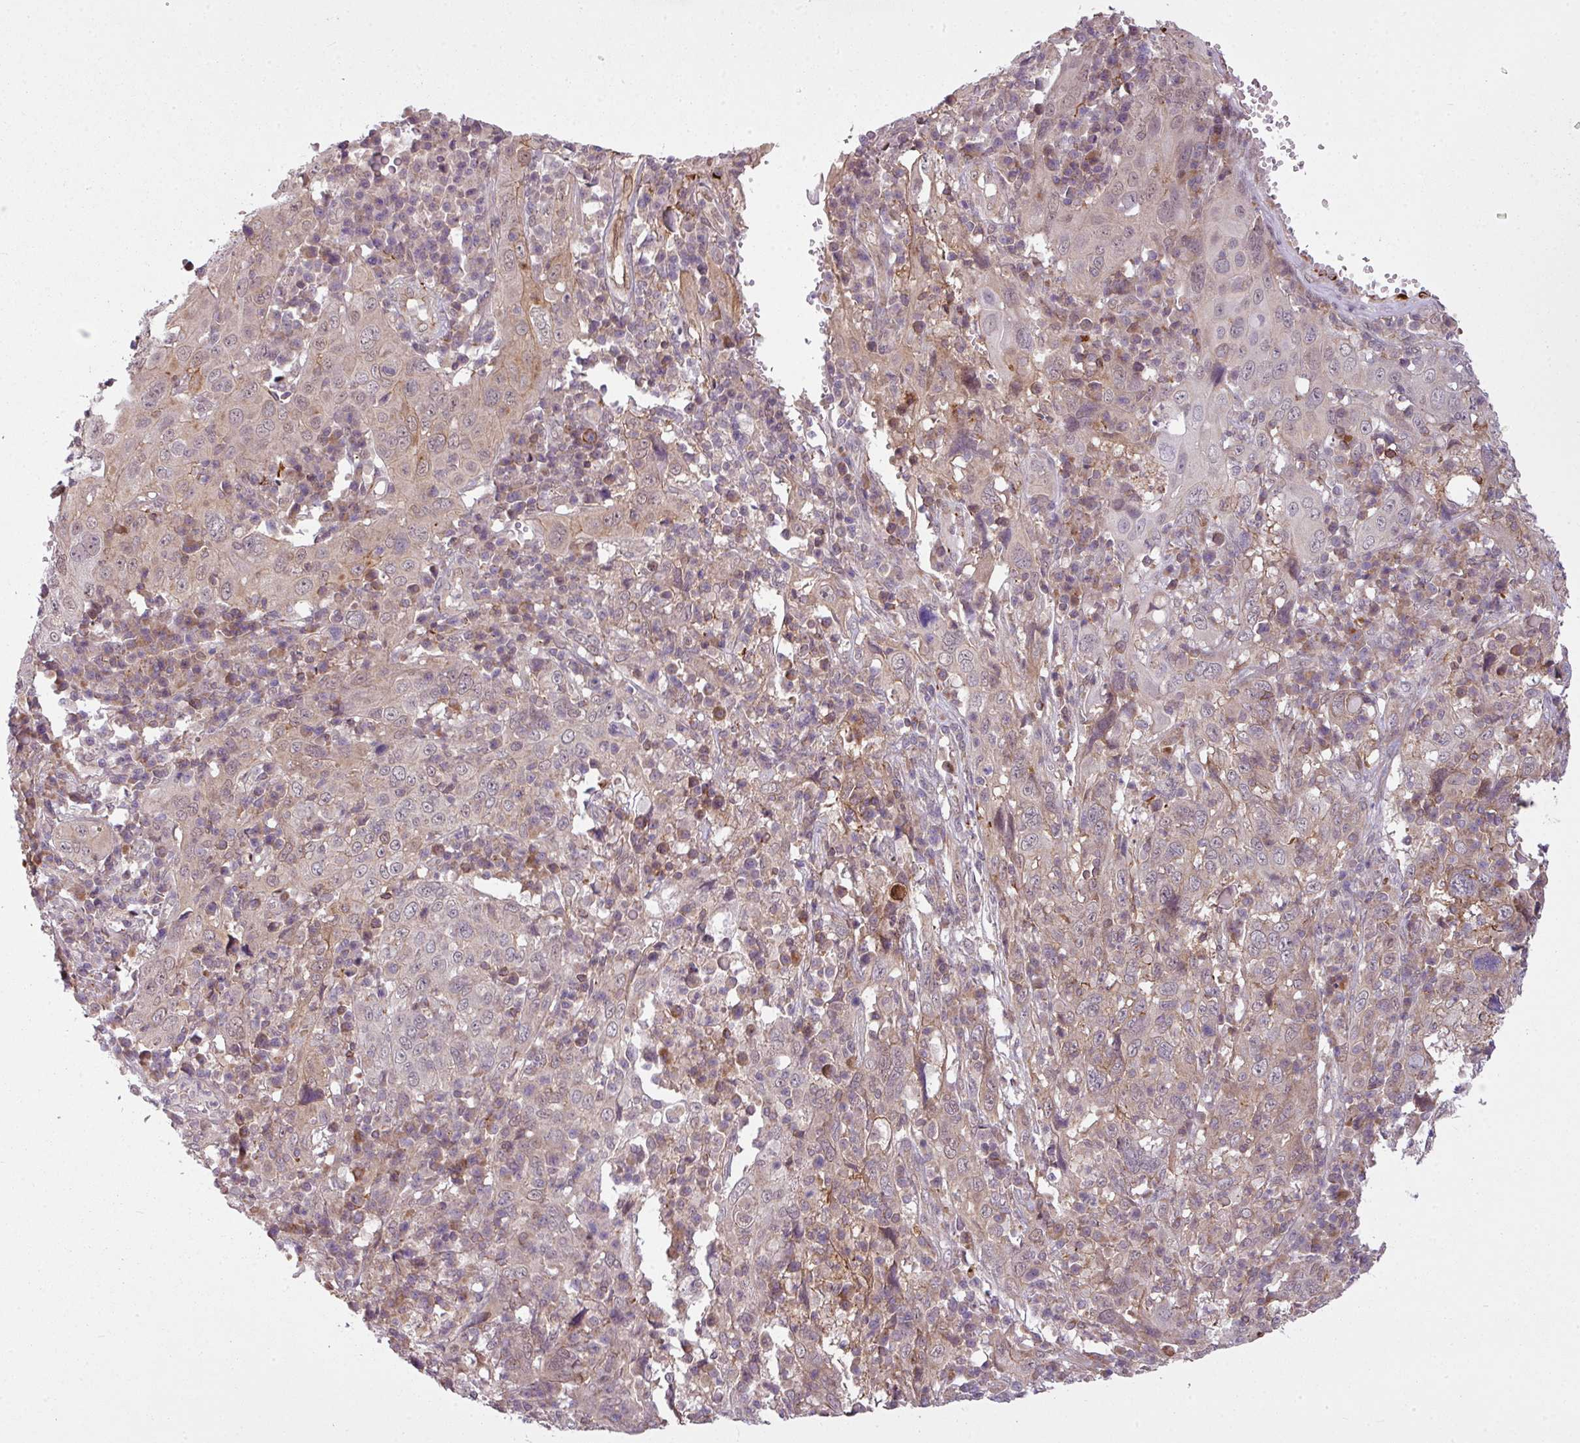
{"staining": {"intensity": "negative", "quantity": "none", "location": "none"}, "tissue": "cervical cancer", "cell_type": "Tumor cells", "image_type": "cancer", "snomed": [{"axis": "morphology", "description": "Squamous cell carcinoma, NOS"}, {"axis": "topography", "description": "Cervix"}], "caption": "This is a histopathology image of IHC staining of cervical cancer (squamous cell carcinoma), which shows no staining in tumor cells.", "gene": "ZC2HC1C", "patient": {"sex": "female", "age": 46}}